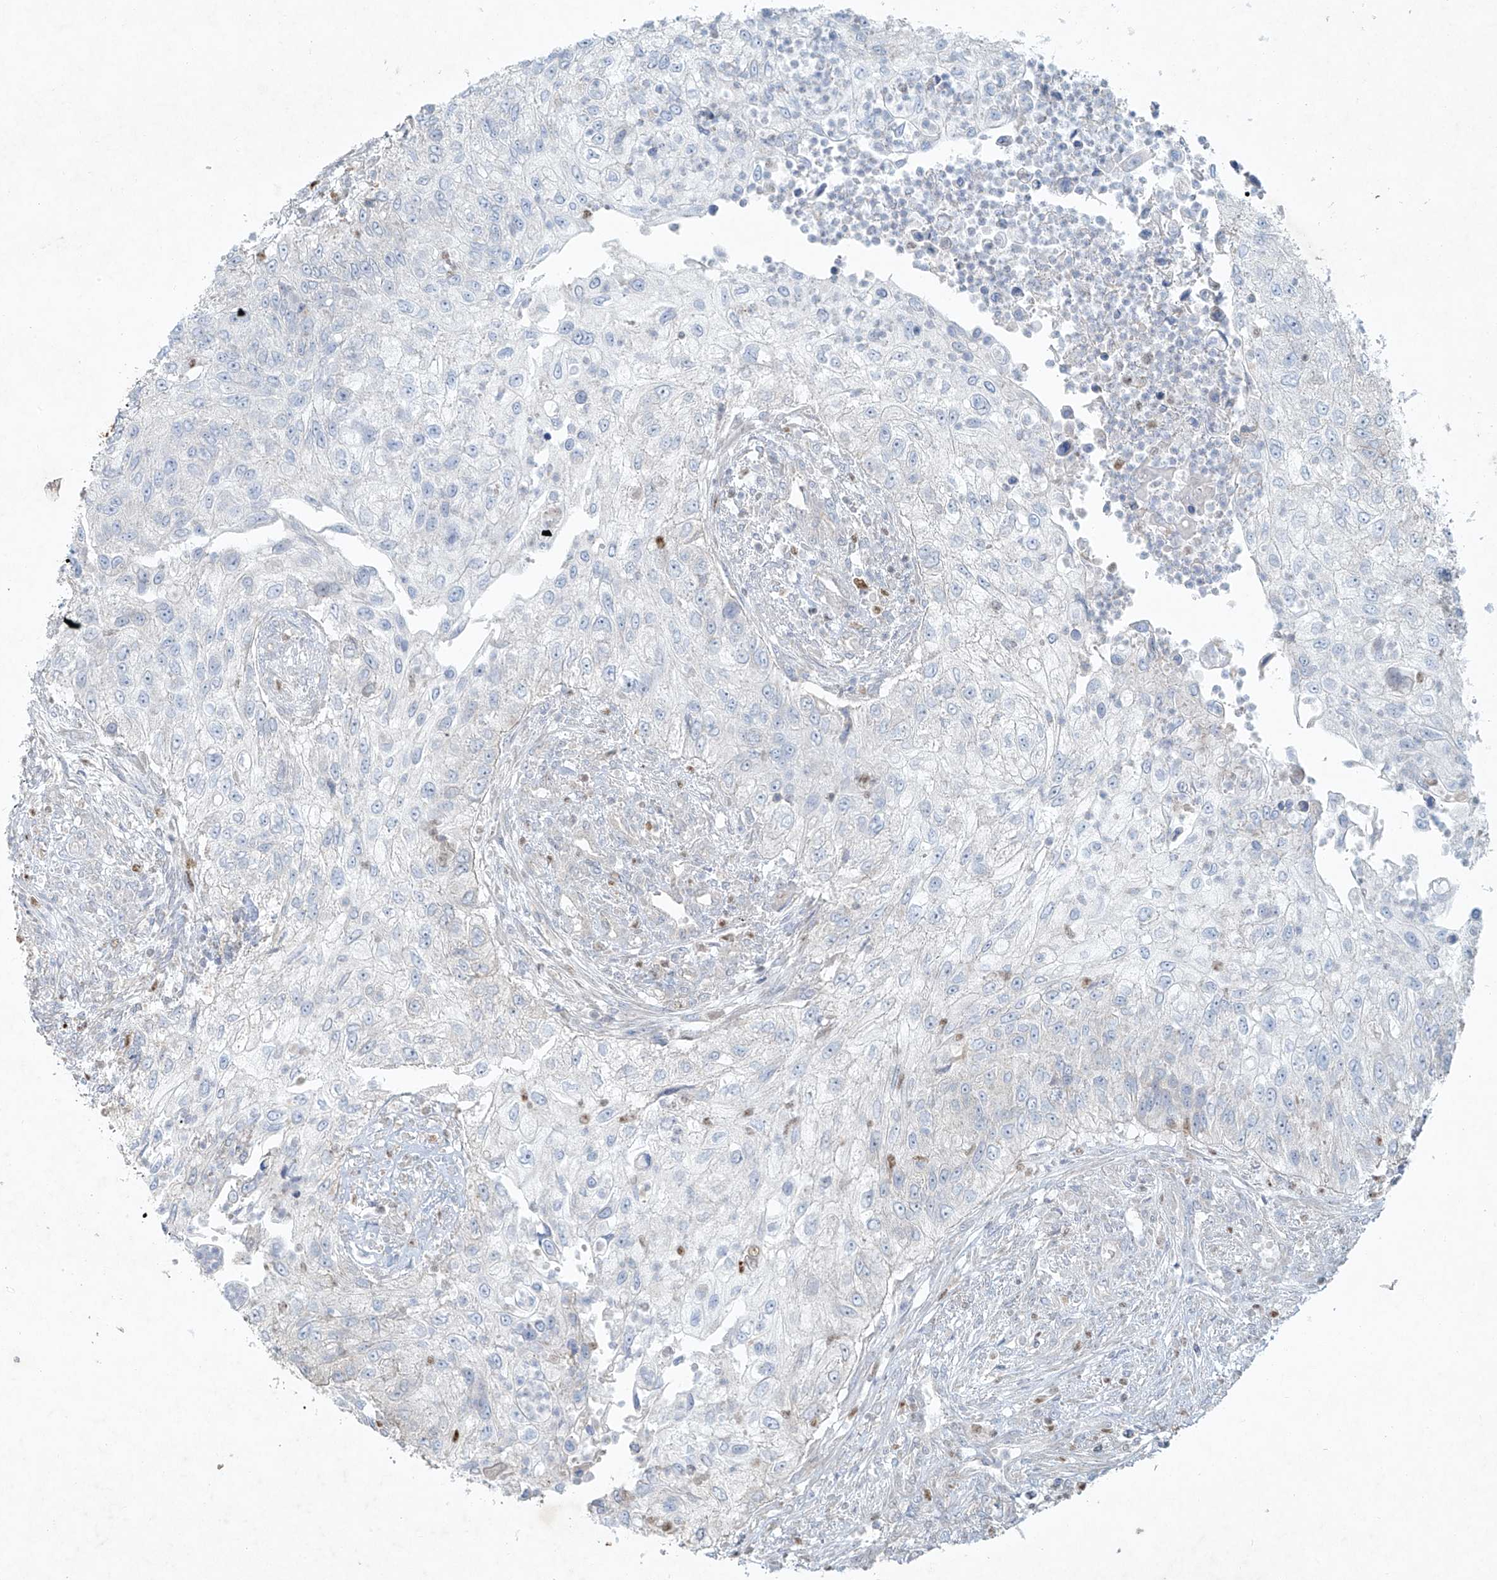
{"staining": {"intensity": "negative", "quantity": "none", "location": "none"}, "tissue": "urothelial cancer", "cell_type": "Tumor cells", "image_type": "cancer", "snomed": [{"axis": "morphology", "description": "Urothelial carcinoma, High grade"}, {"axis": "topography", "description": "Urinary bladder"}], "caption": "Urothelial cancer stained for a protein using immunohistochemistry displays no staining tumor cells.", "gene": "TUBE1", "patient": {"sex": "female", "age": 60}}